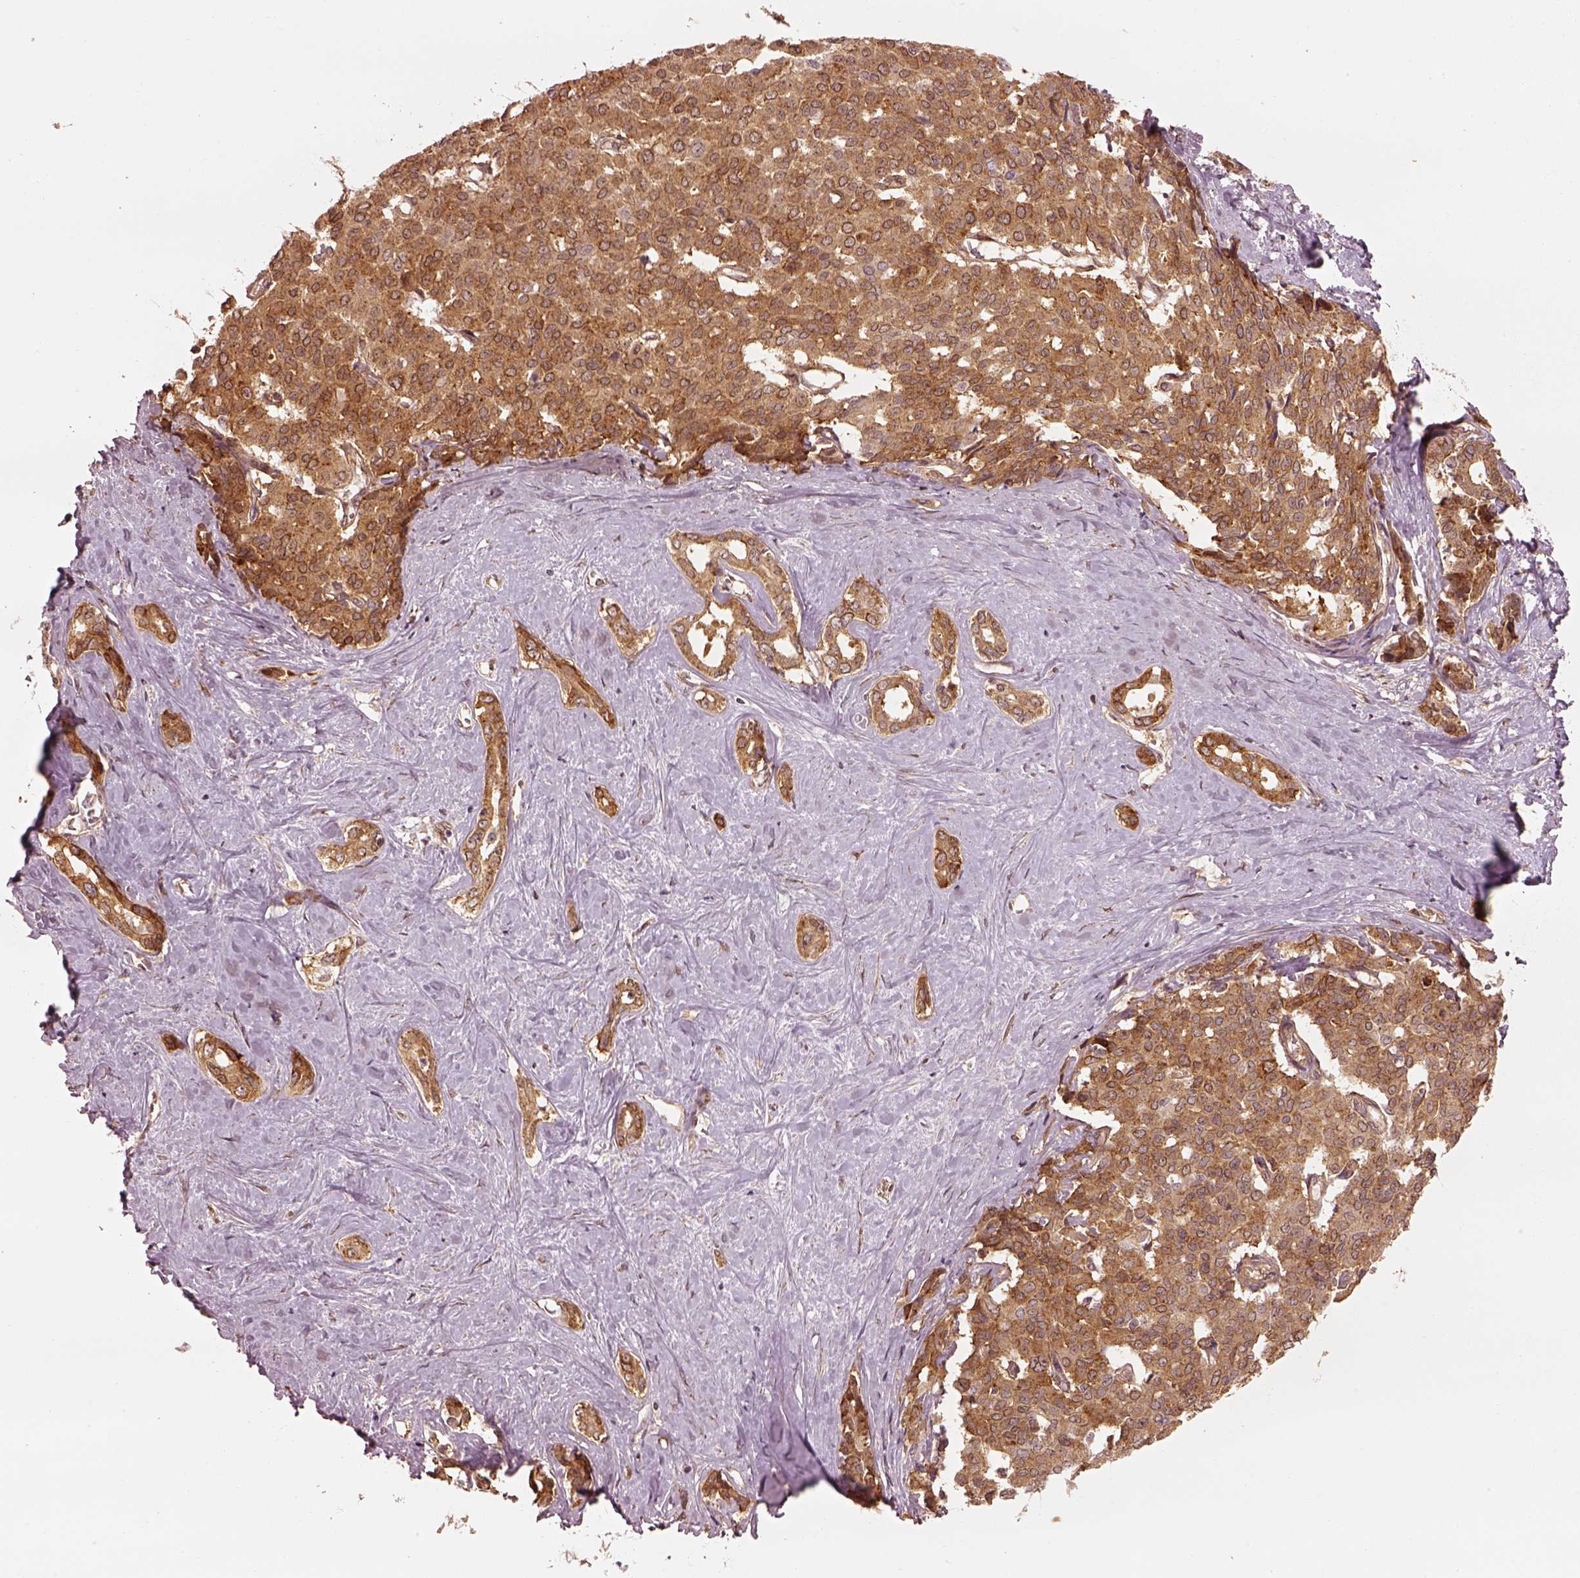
{"staining": {"intensity": "moderate", "quantity": ">75%", "location": "cytoplasmic/membranous"}, "tissue": "liver cancer", "cell_type": "Tumor cells", "image_type": "cancer", "snomed": [{"axis": "morphology", "description": "Cholangiocarcinoma"}, {"axis": "topography", "description": "Liver"}], "caption": "Moderate cytoplasmic/membranous protein positivity is identified in about >75% of tumor cells in liver cholangiocarcinoma.", "gene": "LSM14A", "patient": {"sex": "female", "age": 47}}